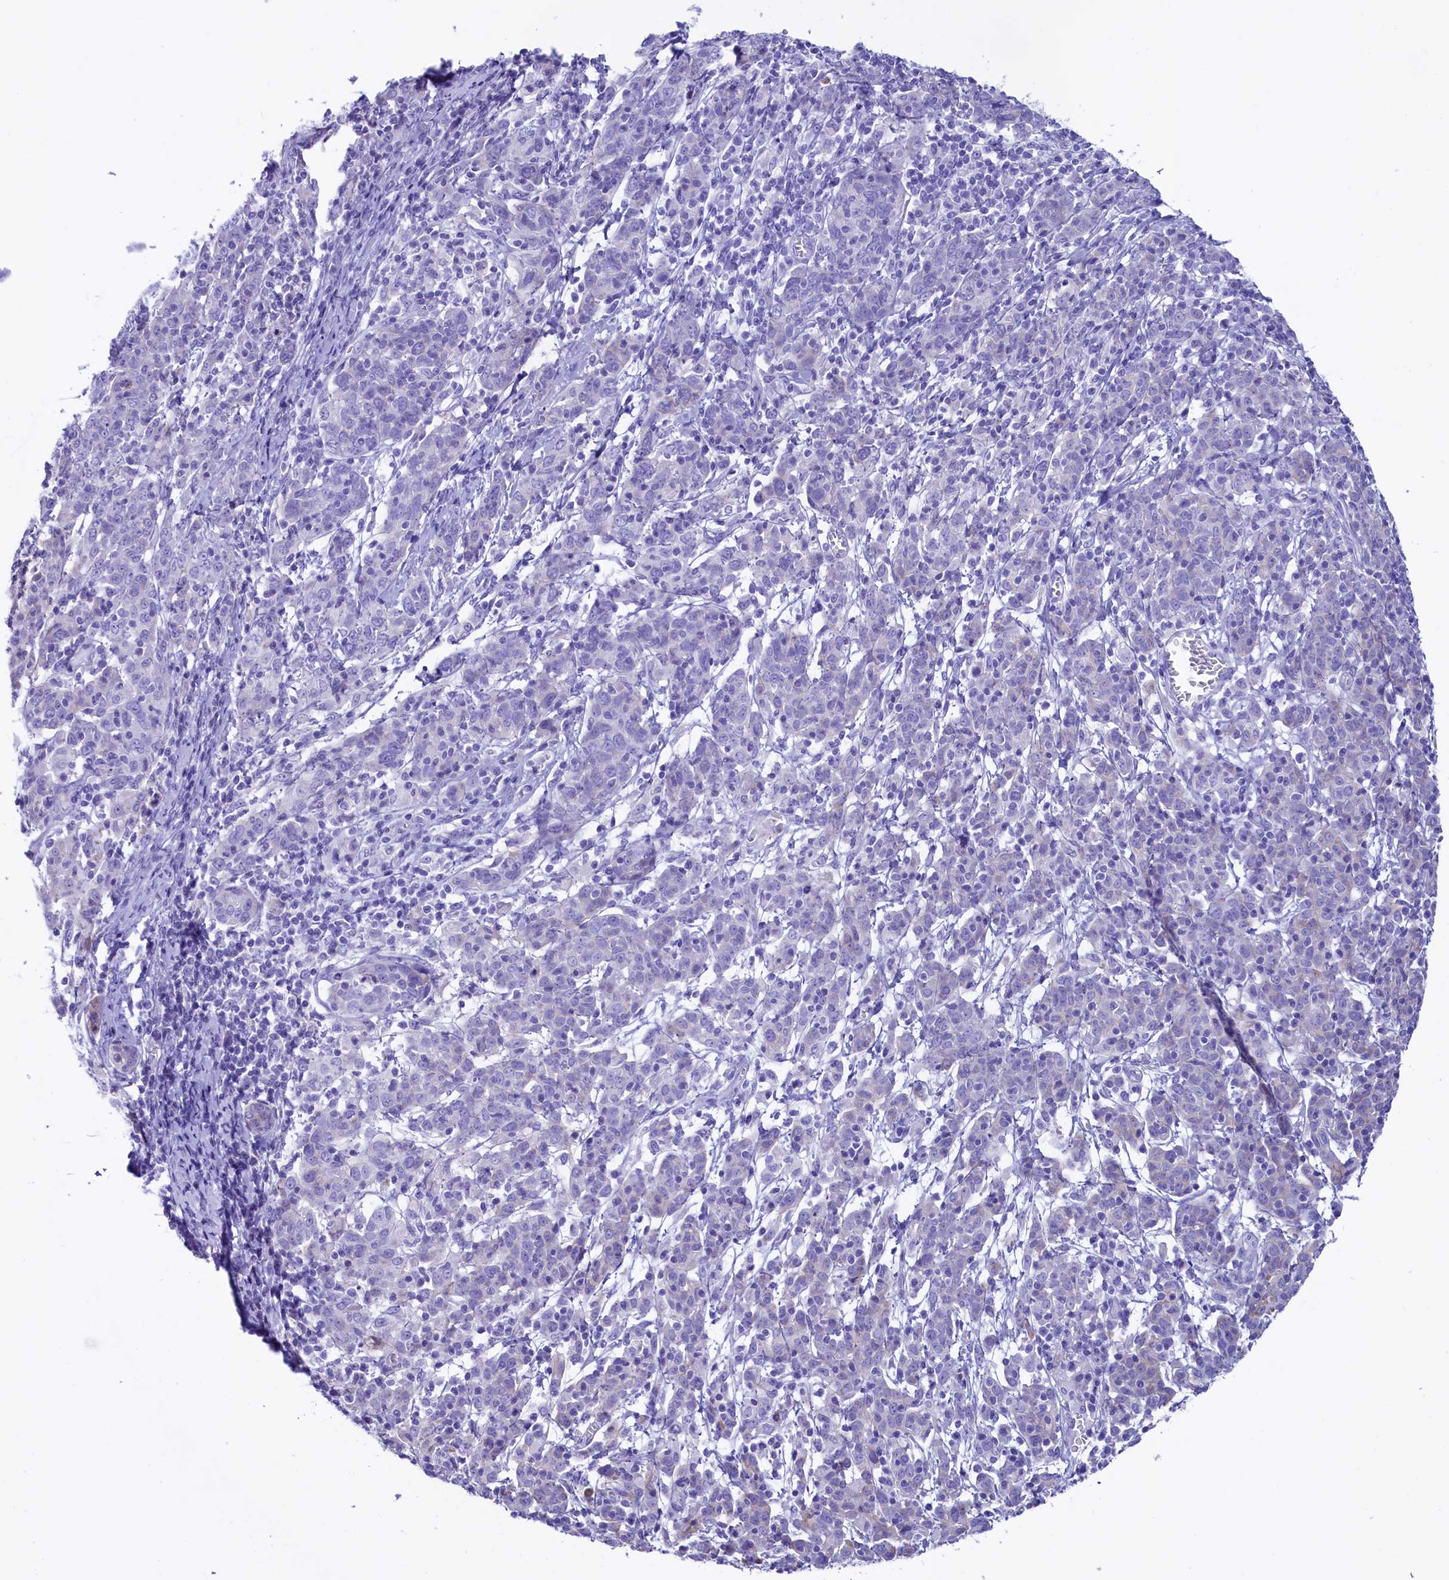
{"staining": {"intensity": "negative", "quantity": "none", "location": "none"}, "tissue": "cervical cancer", "cell_type": "Tumor cells", "image_type": "cancer", "snomed": [{"axis": "morphology", "description": "Squamous cell carcinoma, NOS"}, {"axis": "topography", "description": "Cervix"}], "caption": "This image is of squamous cell carcinoma (cervical) stained with IHC to label a protein in brown with the nuclei are counter-stained blue. There is no expression in tumor cells. (DAB (3,3'-diaminobenzidine) immunohistochemistry (IHC) with hematoxylin counter stain).", "gene": "RBP3", "patient": {"sex": "female", "age": 67}}